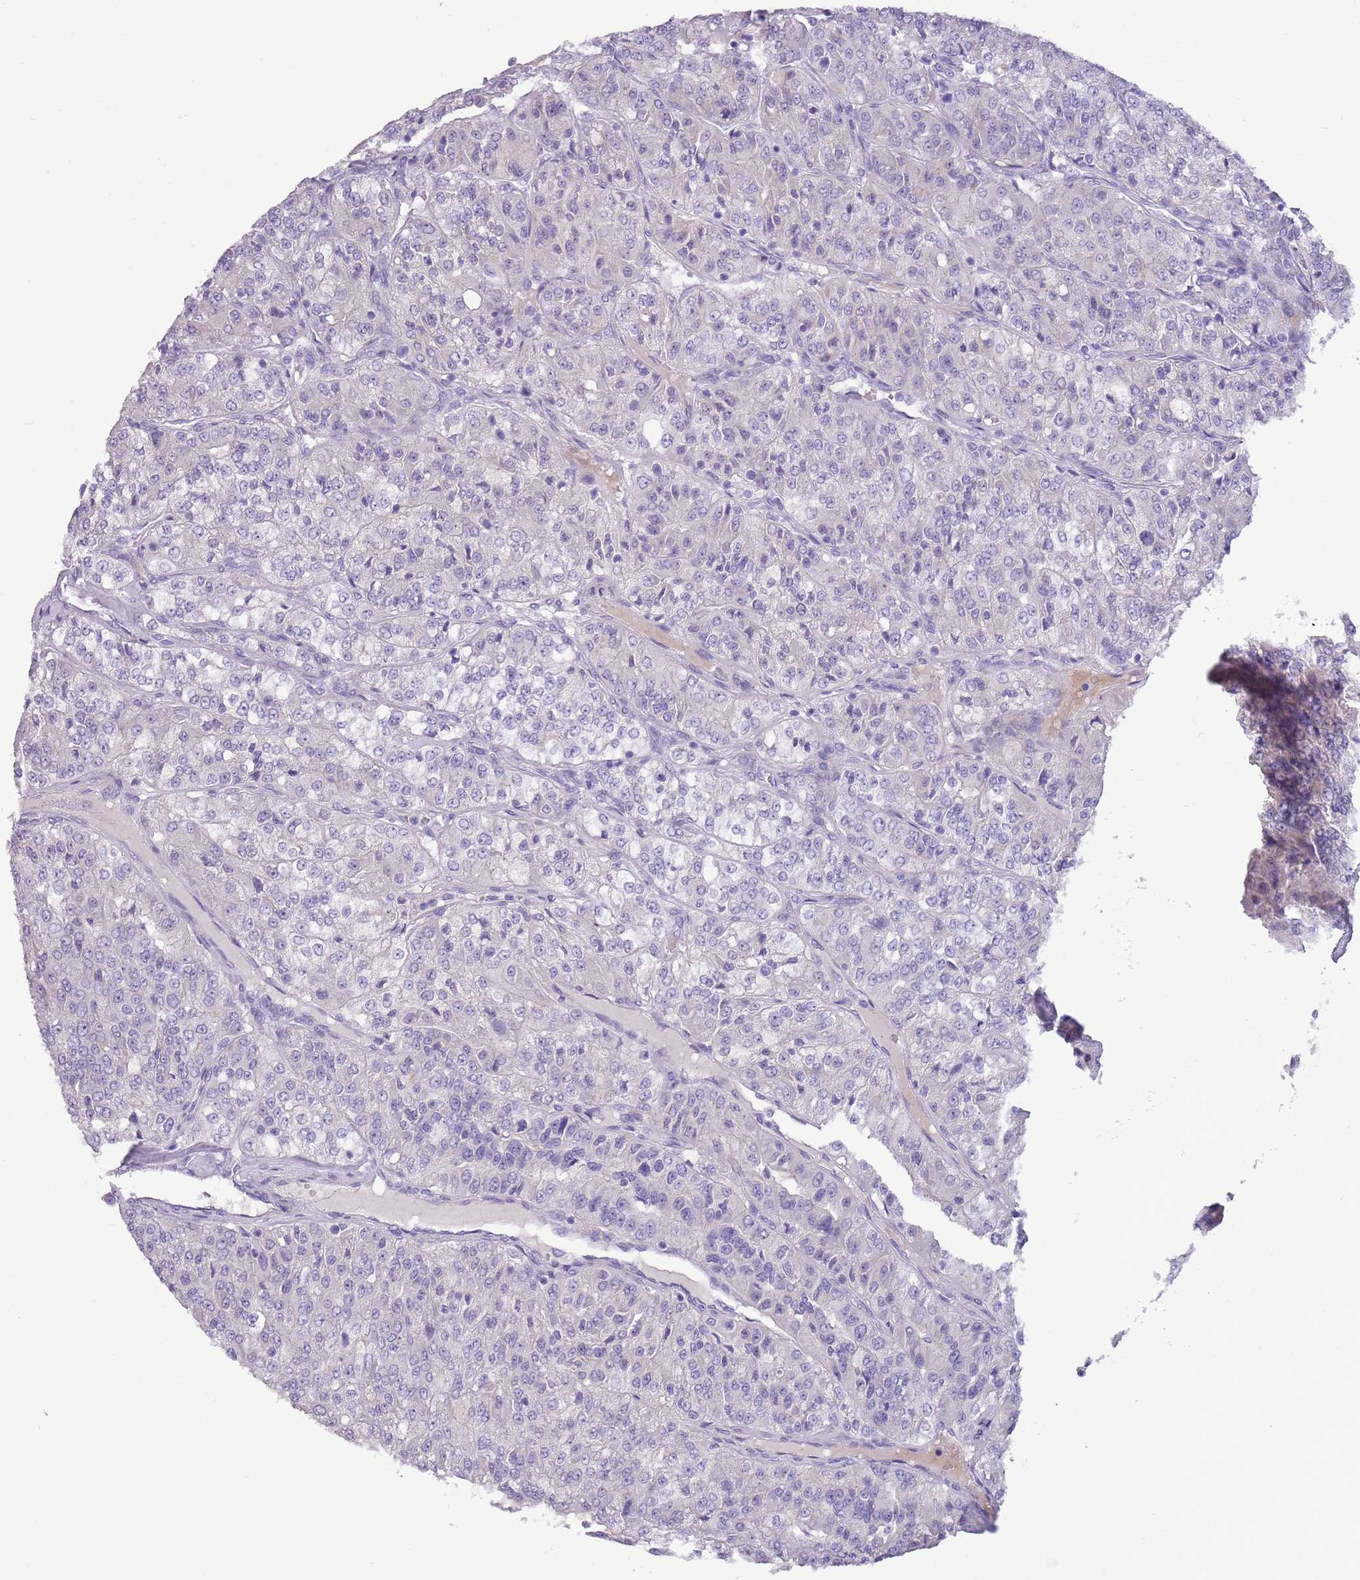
{"staining": {"intensity": "negative", "quantity": "none", "location": "none"}, "tissue": "renal cancer", "cell_type": "Tumor cells", "image_type": "cancer", "snomed": [{"axis": "morphology", "description": "Adenocarcinoma, NOS"}, {"axis": "topography", "description": "Kidney"}], "caption": "IHC micrograph of adenocarcinoma (renal) stained for a protein (brown), which demonstrates no expression in tumor cells.", "gene": "NBPF6", "patient": {"sex": "female", "age": 63}}